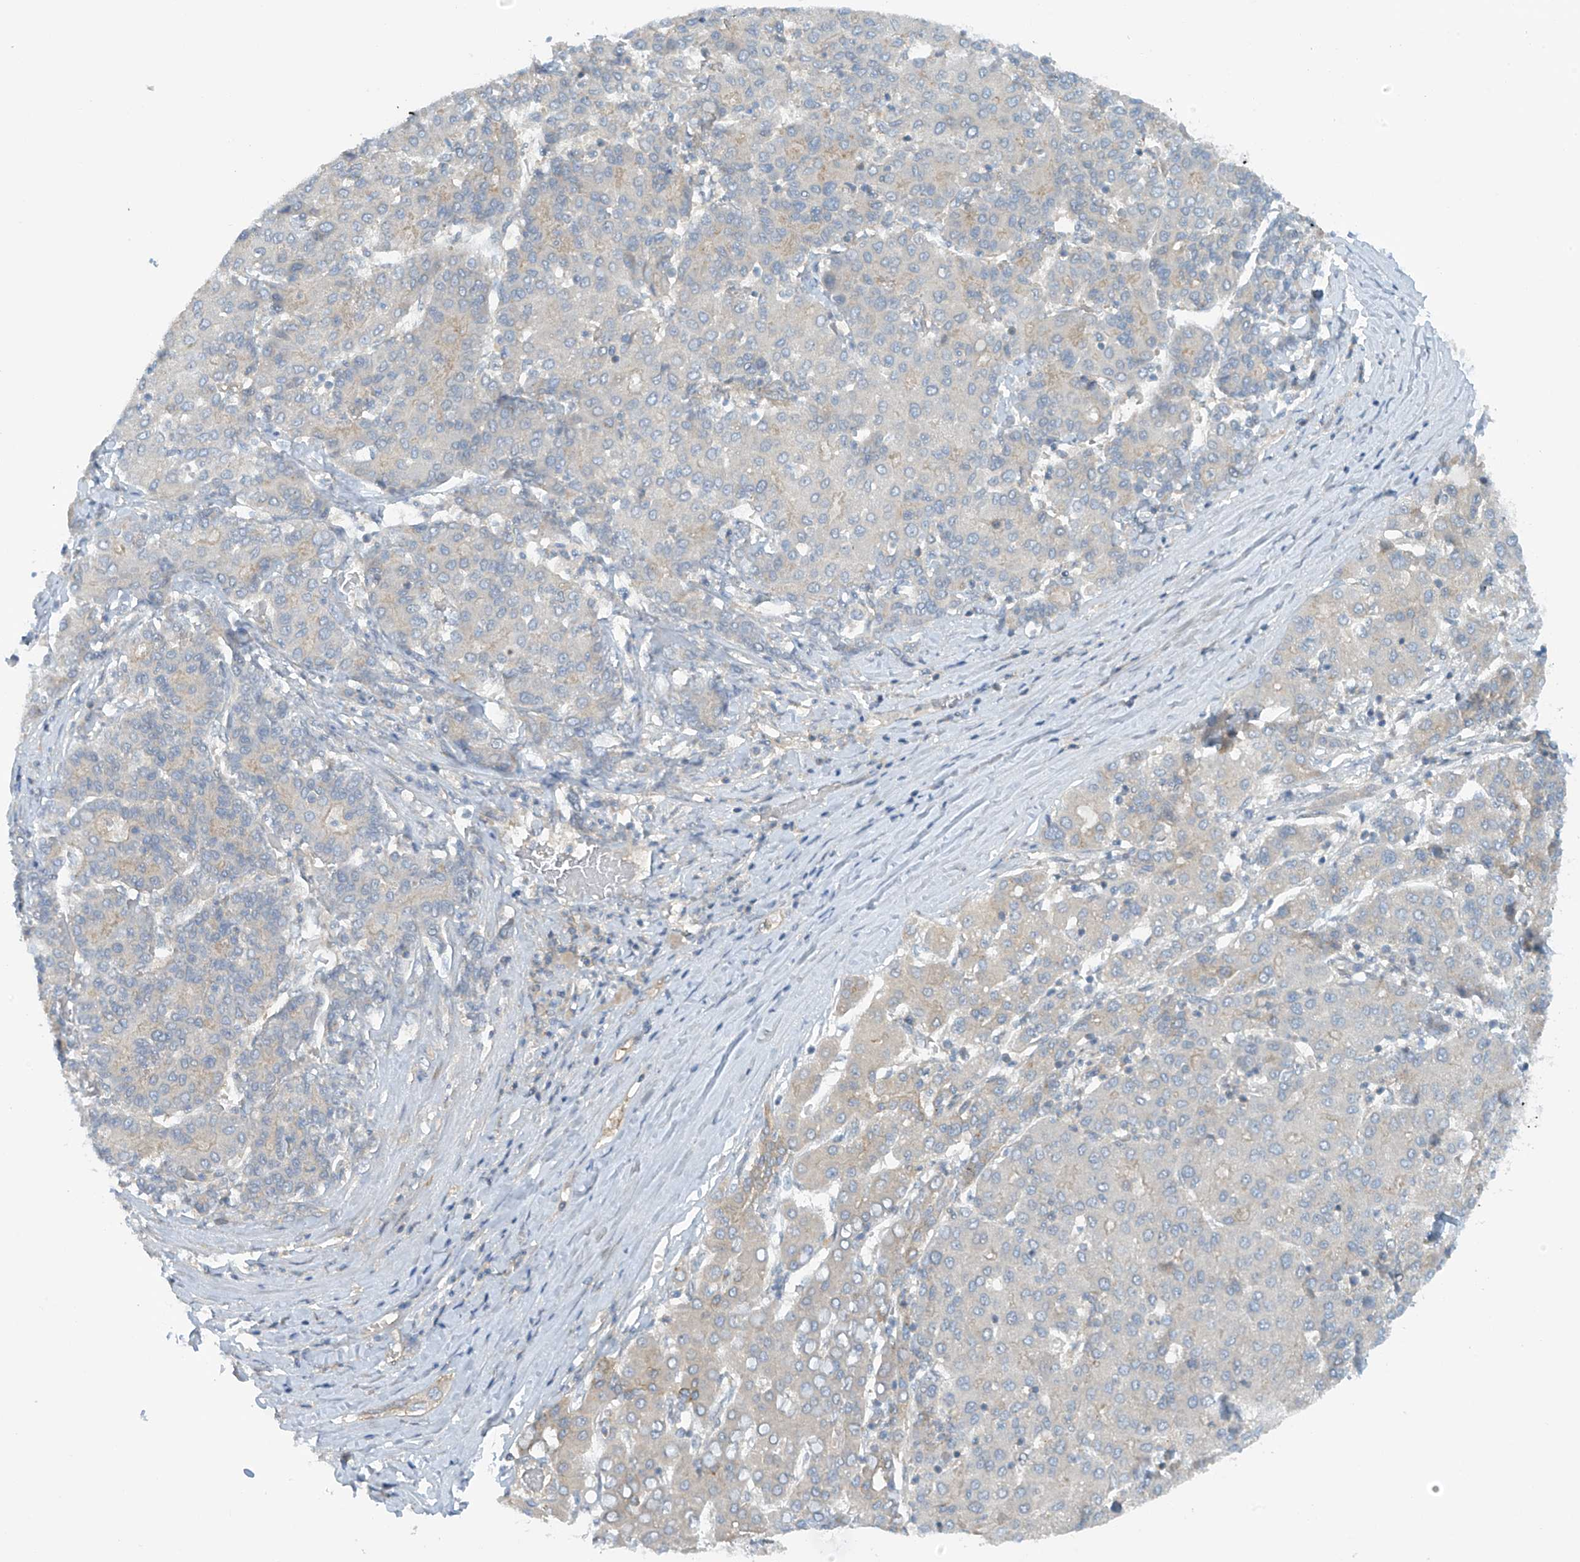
{"staining": {"intensity": "negative", "quantity": "none", "location": "none"}, "tissue": "liver cancer", "cell_type": "Tumor cells", "image_type": "cancer", "snomed": [{"axis": "morphology", "description": "Carcinoma, Hepatocellular, NOS"}, {"axis": "topography", "description": "Liver"}], "caption": "High magnification brightfield microscopy of liver hepatocellular carcinoma stained with DAB (3,3'-diaminobenzidine) (brown) and counterstained with hematoxylin (blue): tumor cells show no significant expression.", "gene": "FSD1L", "patient": {"sex": "male", "age": 65}}